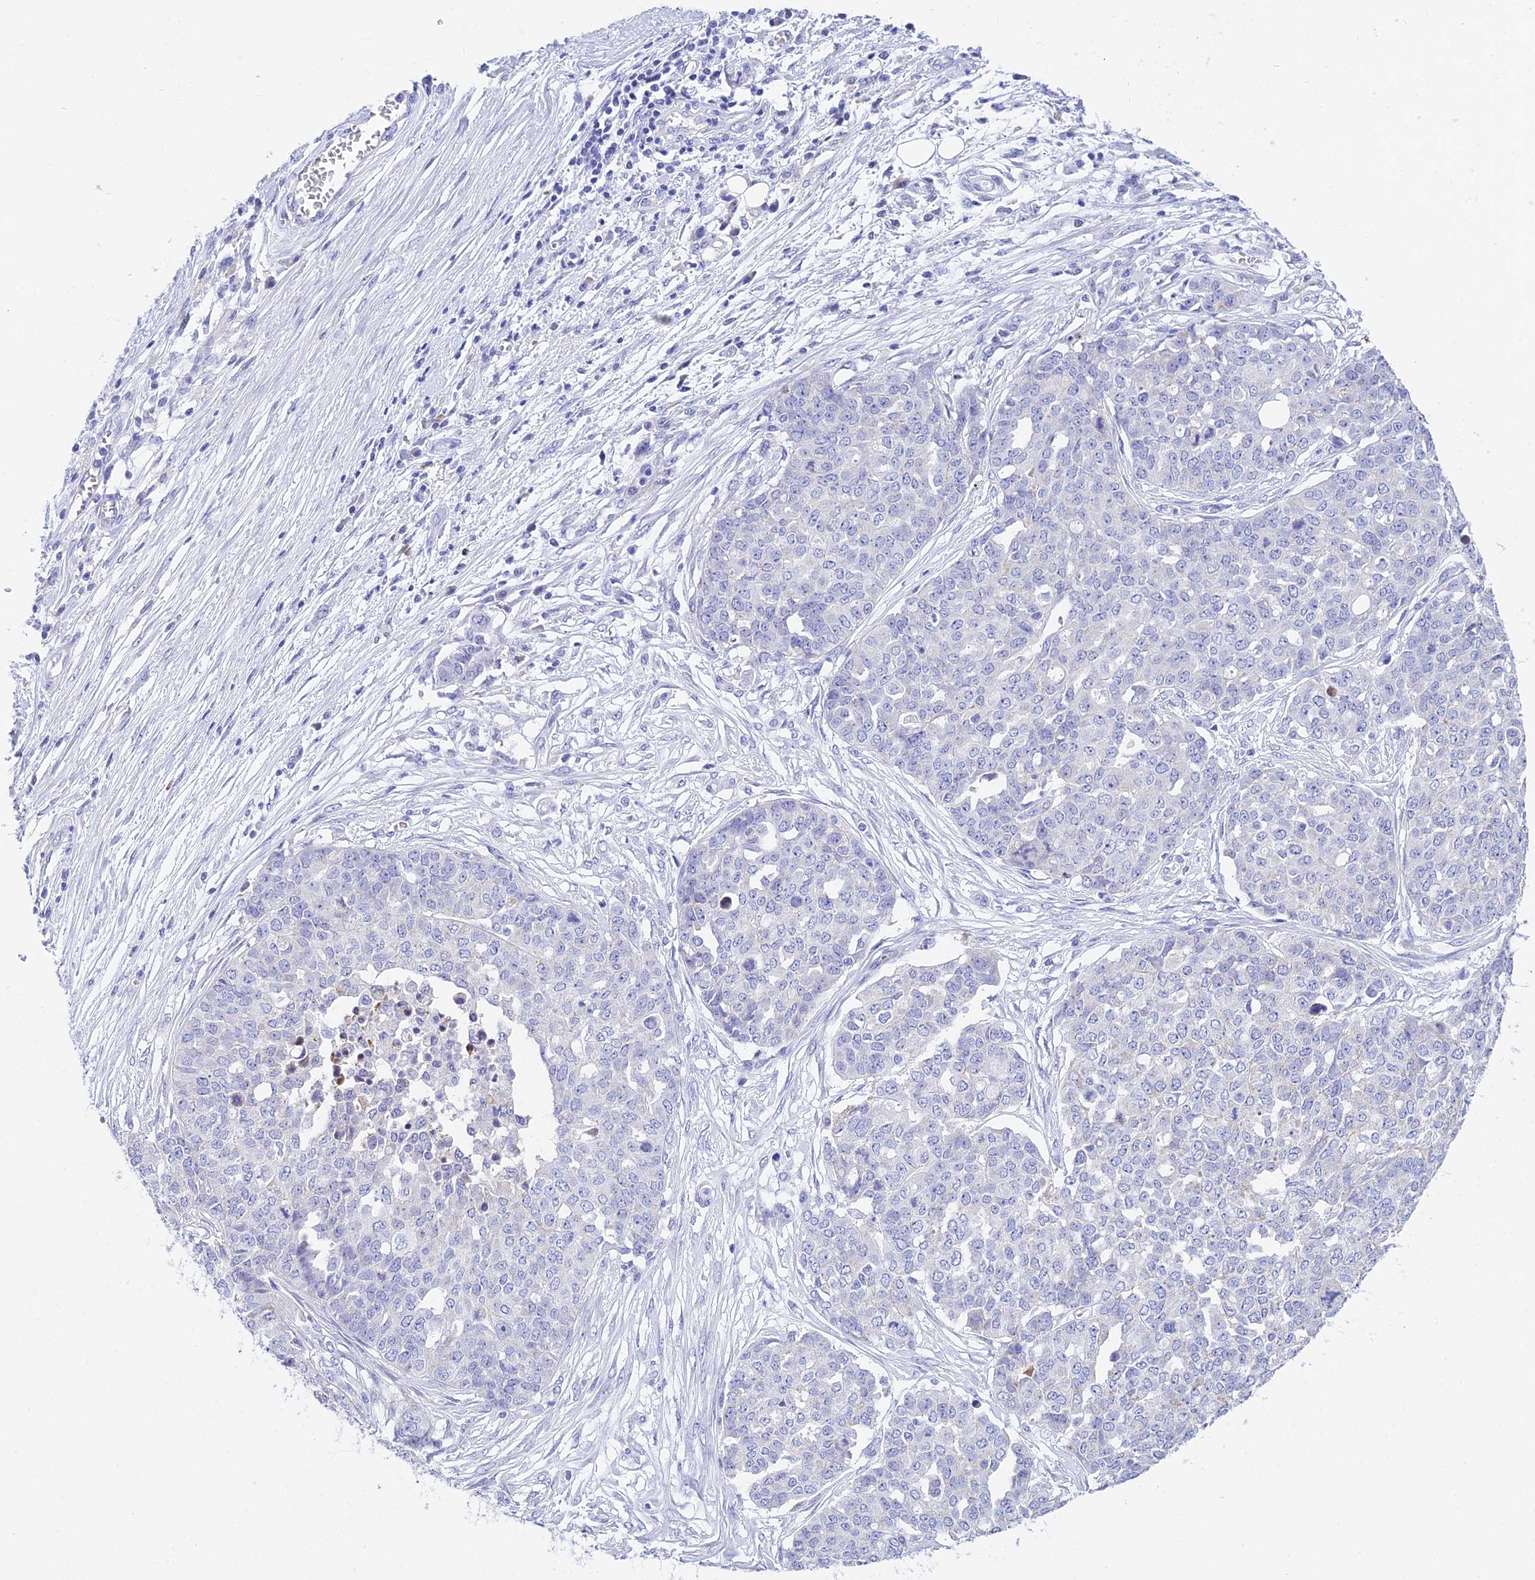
{"staining": {"intensity": "negative", "quantity": "none", "location": "none"}, "tissue": "ovarian cancer", "cell_type": "Tumor cells", "image_type": "cancer", "snomed": [{"axis": "morphology", "description": "Cystadenocarcinoma, serous, NOS"}, {"axis": "topography", "description": "Soft tissue"}, {"axis": "topography", "description": "Ovary"}], "caption": "This histopathology image is of ovarian cancer stained with immunohistochemistry to label a protein in brown with the nuclei are counter-stained blue. There is no staining in tumor cells.", "gene": "CEP41", "patient": {"sex": "female", "age": 57}}